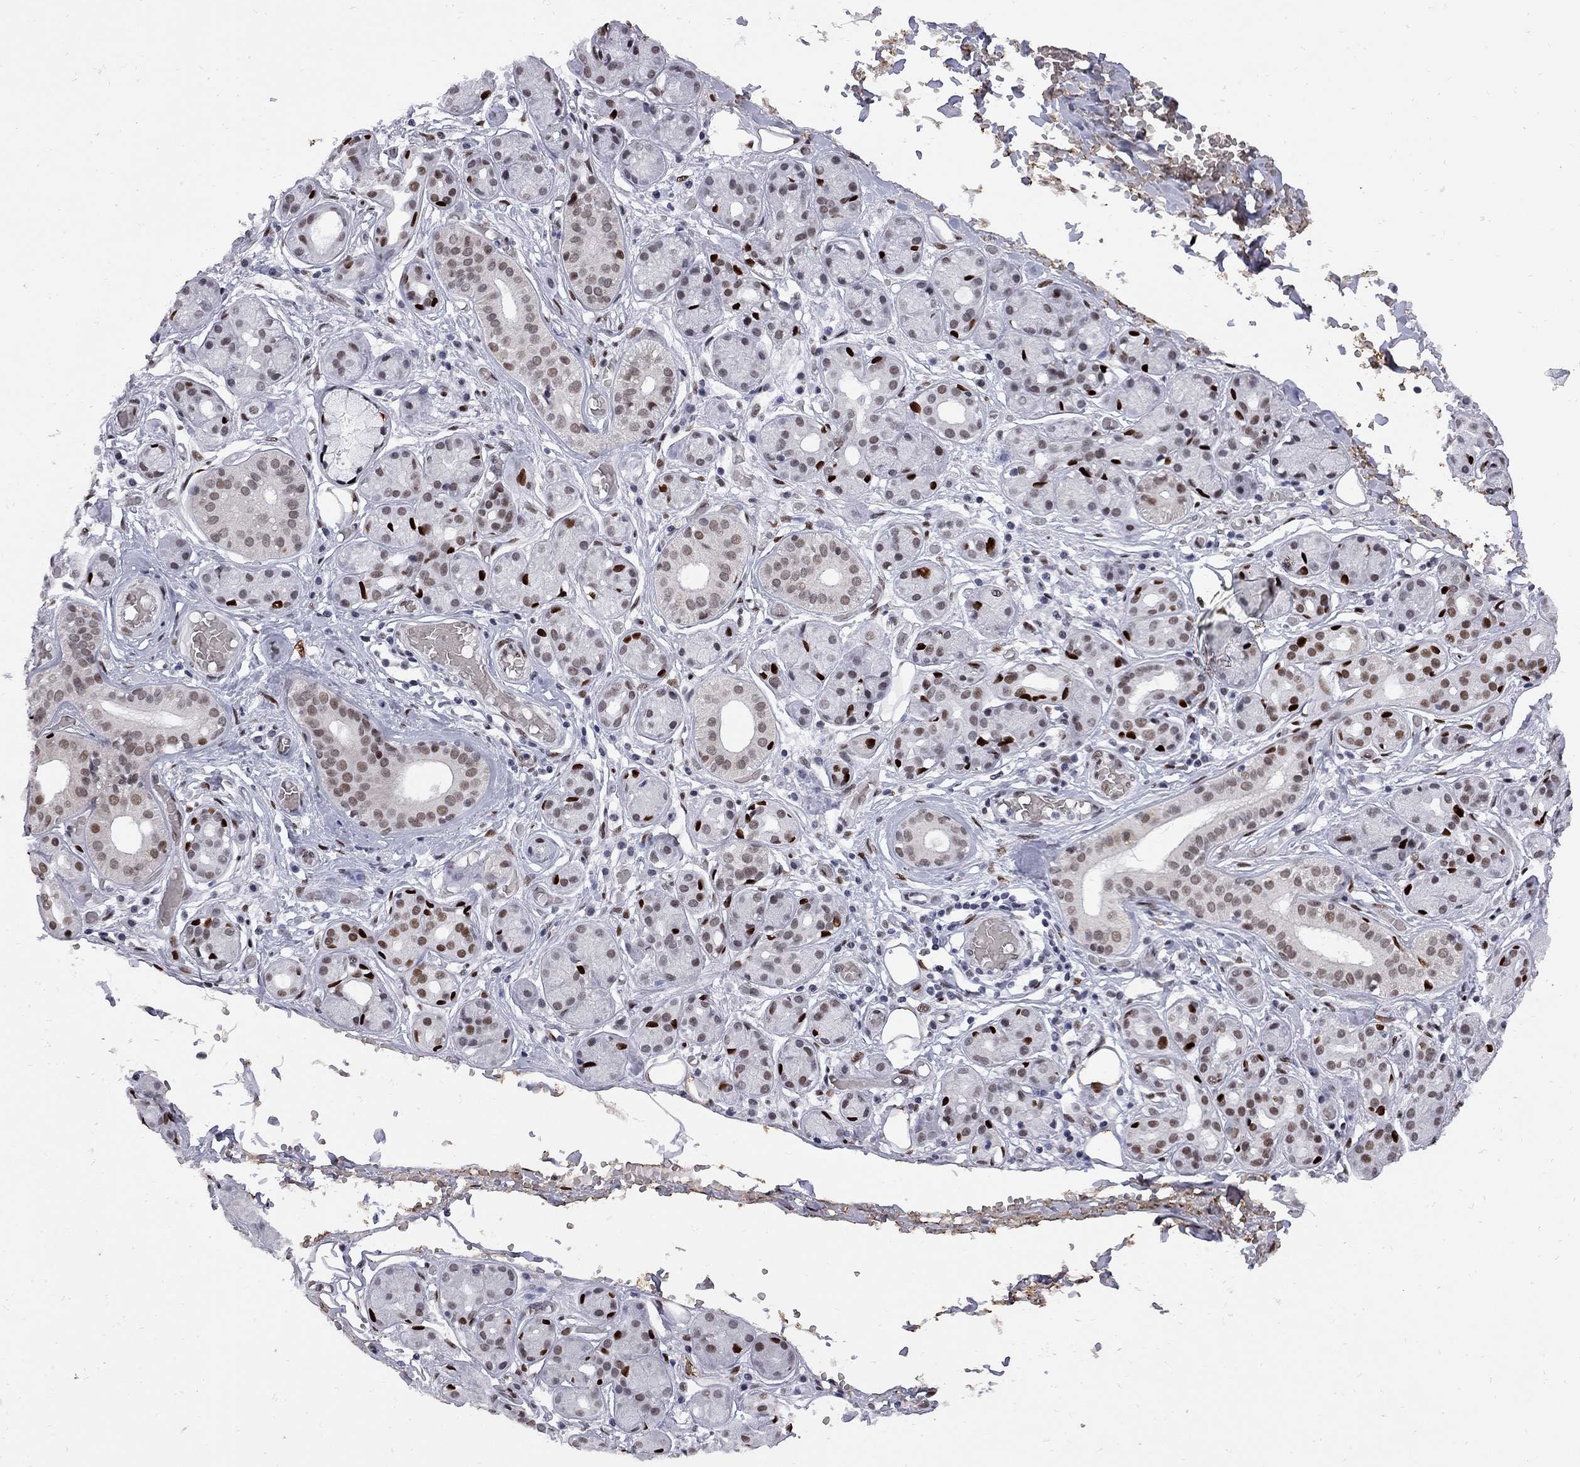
{"staining": {"intensity": "strong", "quantity": "<25%", "location": "nuclear"}, "tissue": "salivary gland", "cell_type": "Glandular cells", "image_type": "normal", "snomed": [{"axis": "morphology", "description": "Normal tissue, NOS"}, {"axis": "topography", "description": "Salivary gland"}, {"axis": "topography", "description": "Peripheral nerve tissue"}], "caption": "Human salivary gland stained for a protein (brown) demonstrates strong nuclear positive expression in approximately <25% of glandular cells.", "gene": "ZBTB47", "patient": {"sex": "male", "age": 71}}